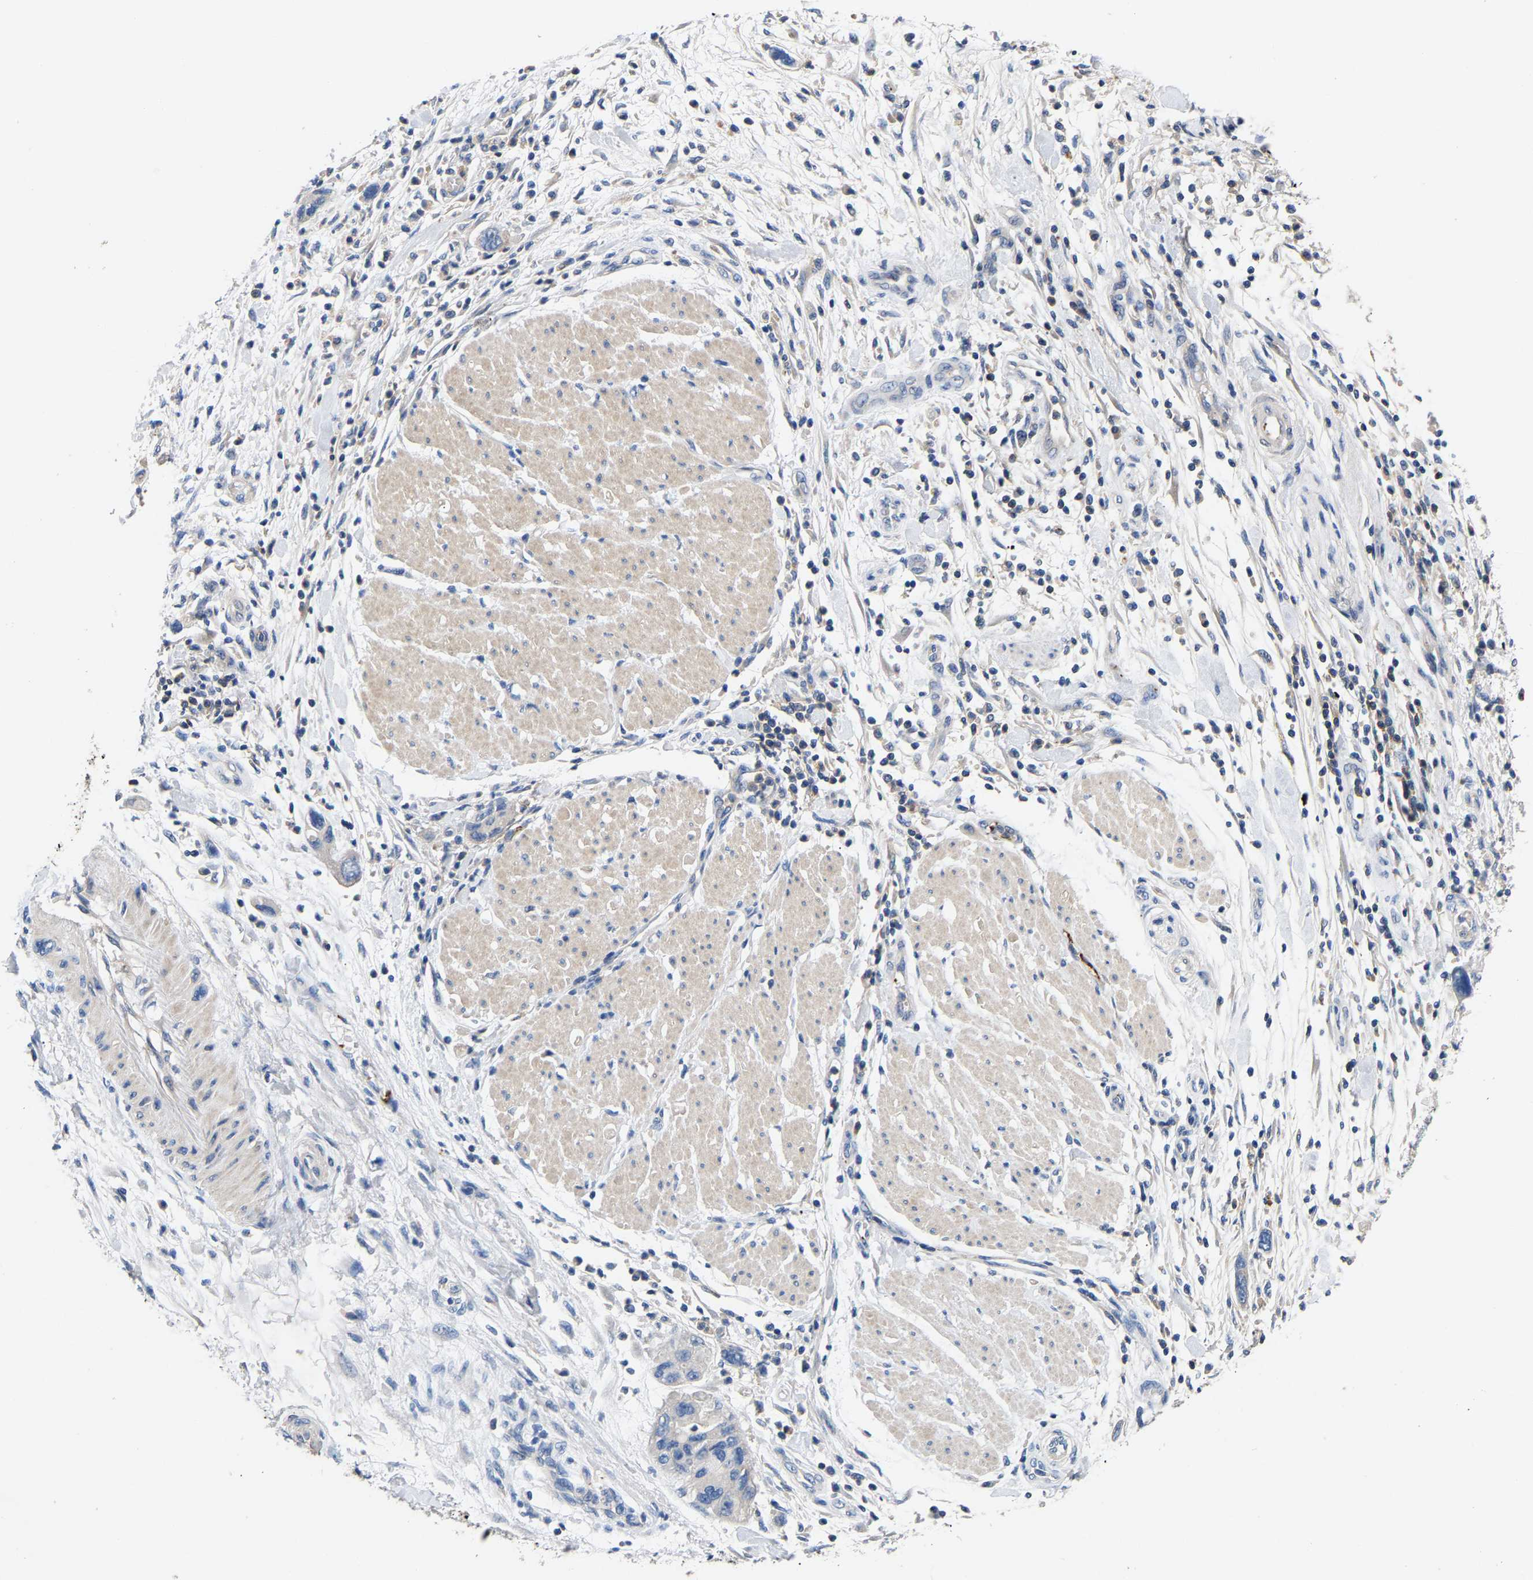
{"staining": {"intensity": "negative", "quantity": "none", "location": "none"}, "tissue": "pancreatic cancer", "cell_type": "Tumor cells", "image_type": "cancer", "snomed": [{"axis": "morphology", "description": "Normal tissue, NOS"}, {"axis": "morphology", "description": "Adenocarcinoma, NOS"}, {"axis": "topography", "description": "Pancreas"}], "caption": "This histopathology image is of pancreatic adenocarcinoma stained with immunohistochemistry (IHC) to label a protein in brown with the nuclei are counter-stained blue. There is no staining in tumor cells.", "gene": "CCDC171", "patient": {"sex": "female", "age": 71}}